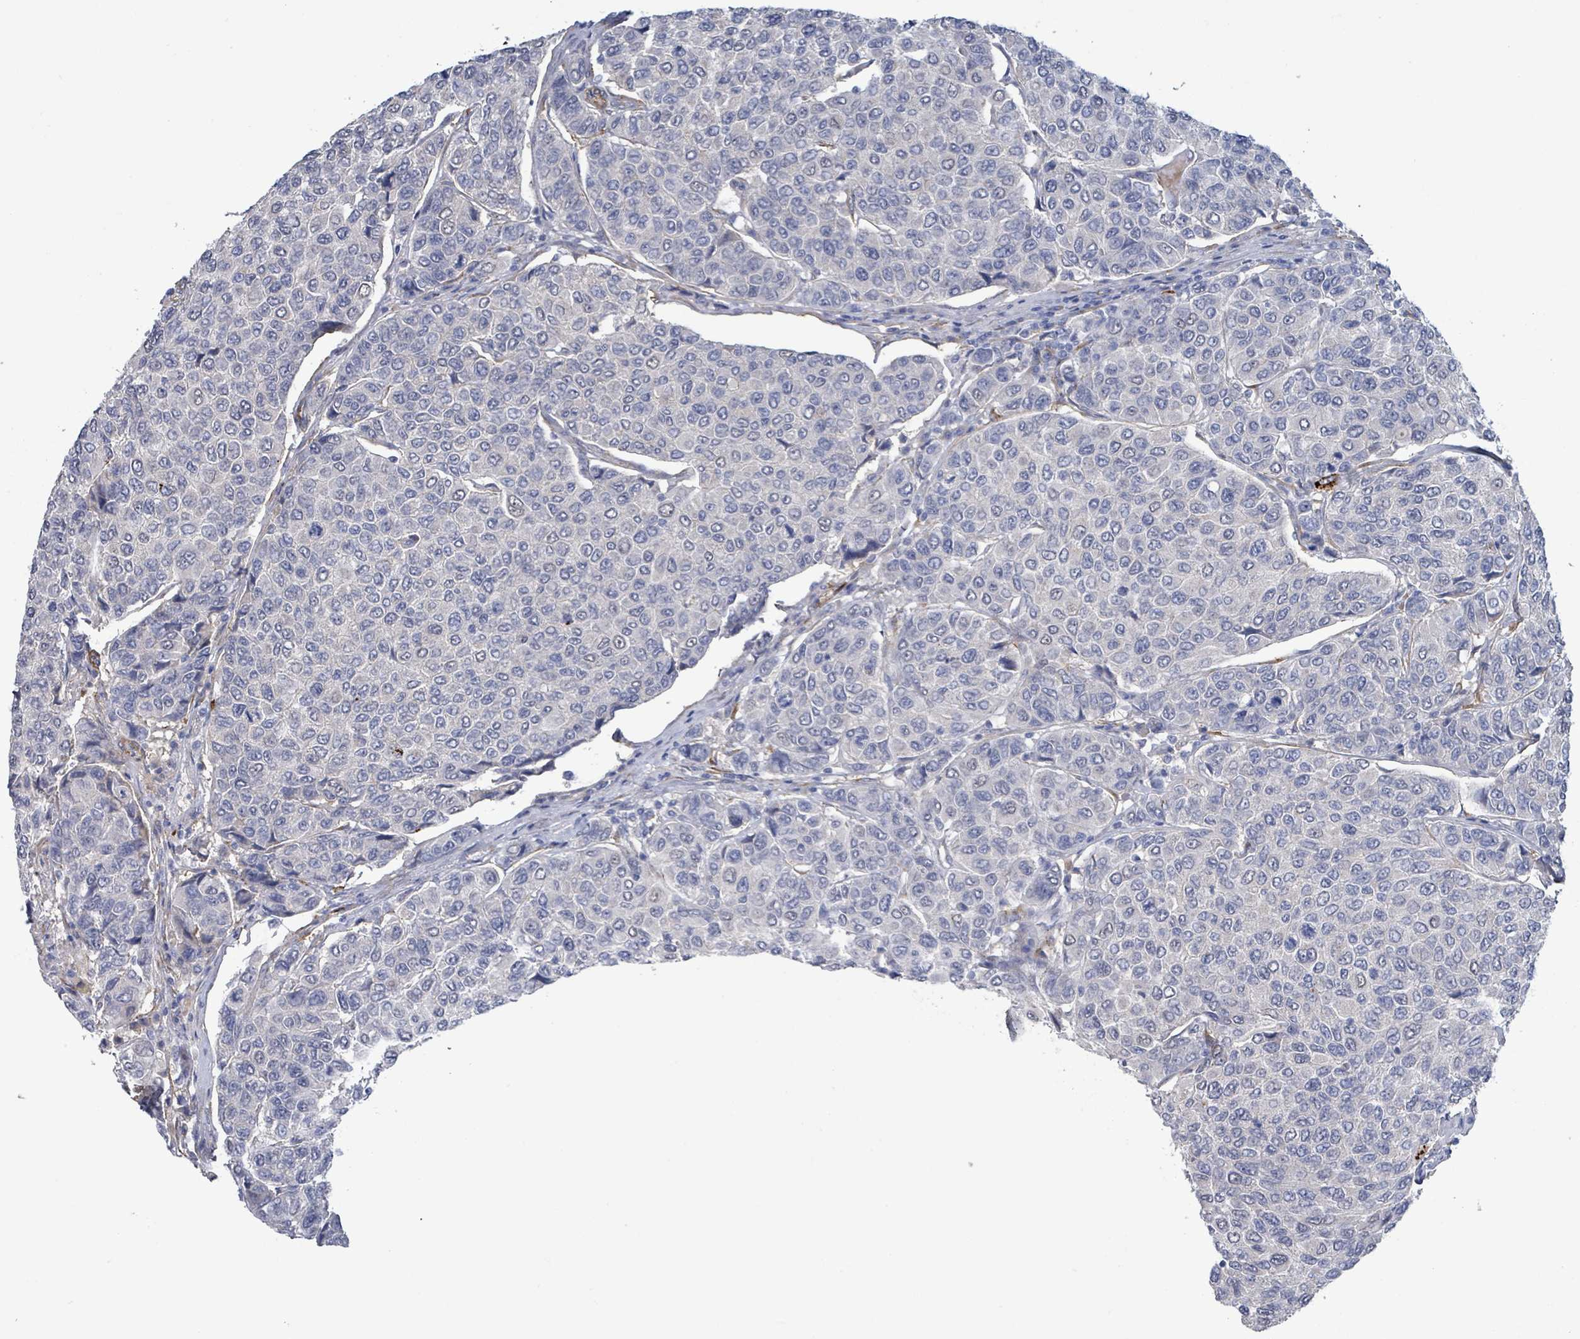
{"staining": {"intensity": "negative", "quantity": "none", "location": "none"}, "tissue": "breast cancer", "cell_type": "Tumor cells", "image_type": "cancer", "snomed": [{"axis": "morphology", "description": "Duct carcinoma"}, {"axis": "topography", "description": "Breast"}], "caption": "IHC of breast invasive ductal carcinoma reveals no expression in tumor cells. (DAB (3,3'-diaminobenzidine) immunohistochemistry (IHC) visualized using brightfield microscopy, high magnification).", "gene": "DMRTC1B", "patient": {"sex": "female", "age": 55}}